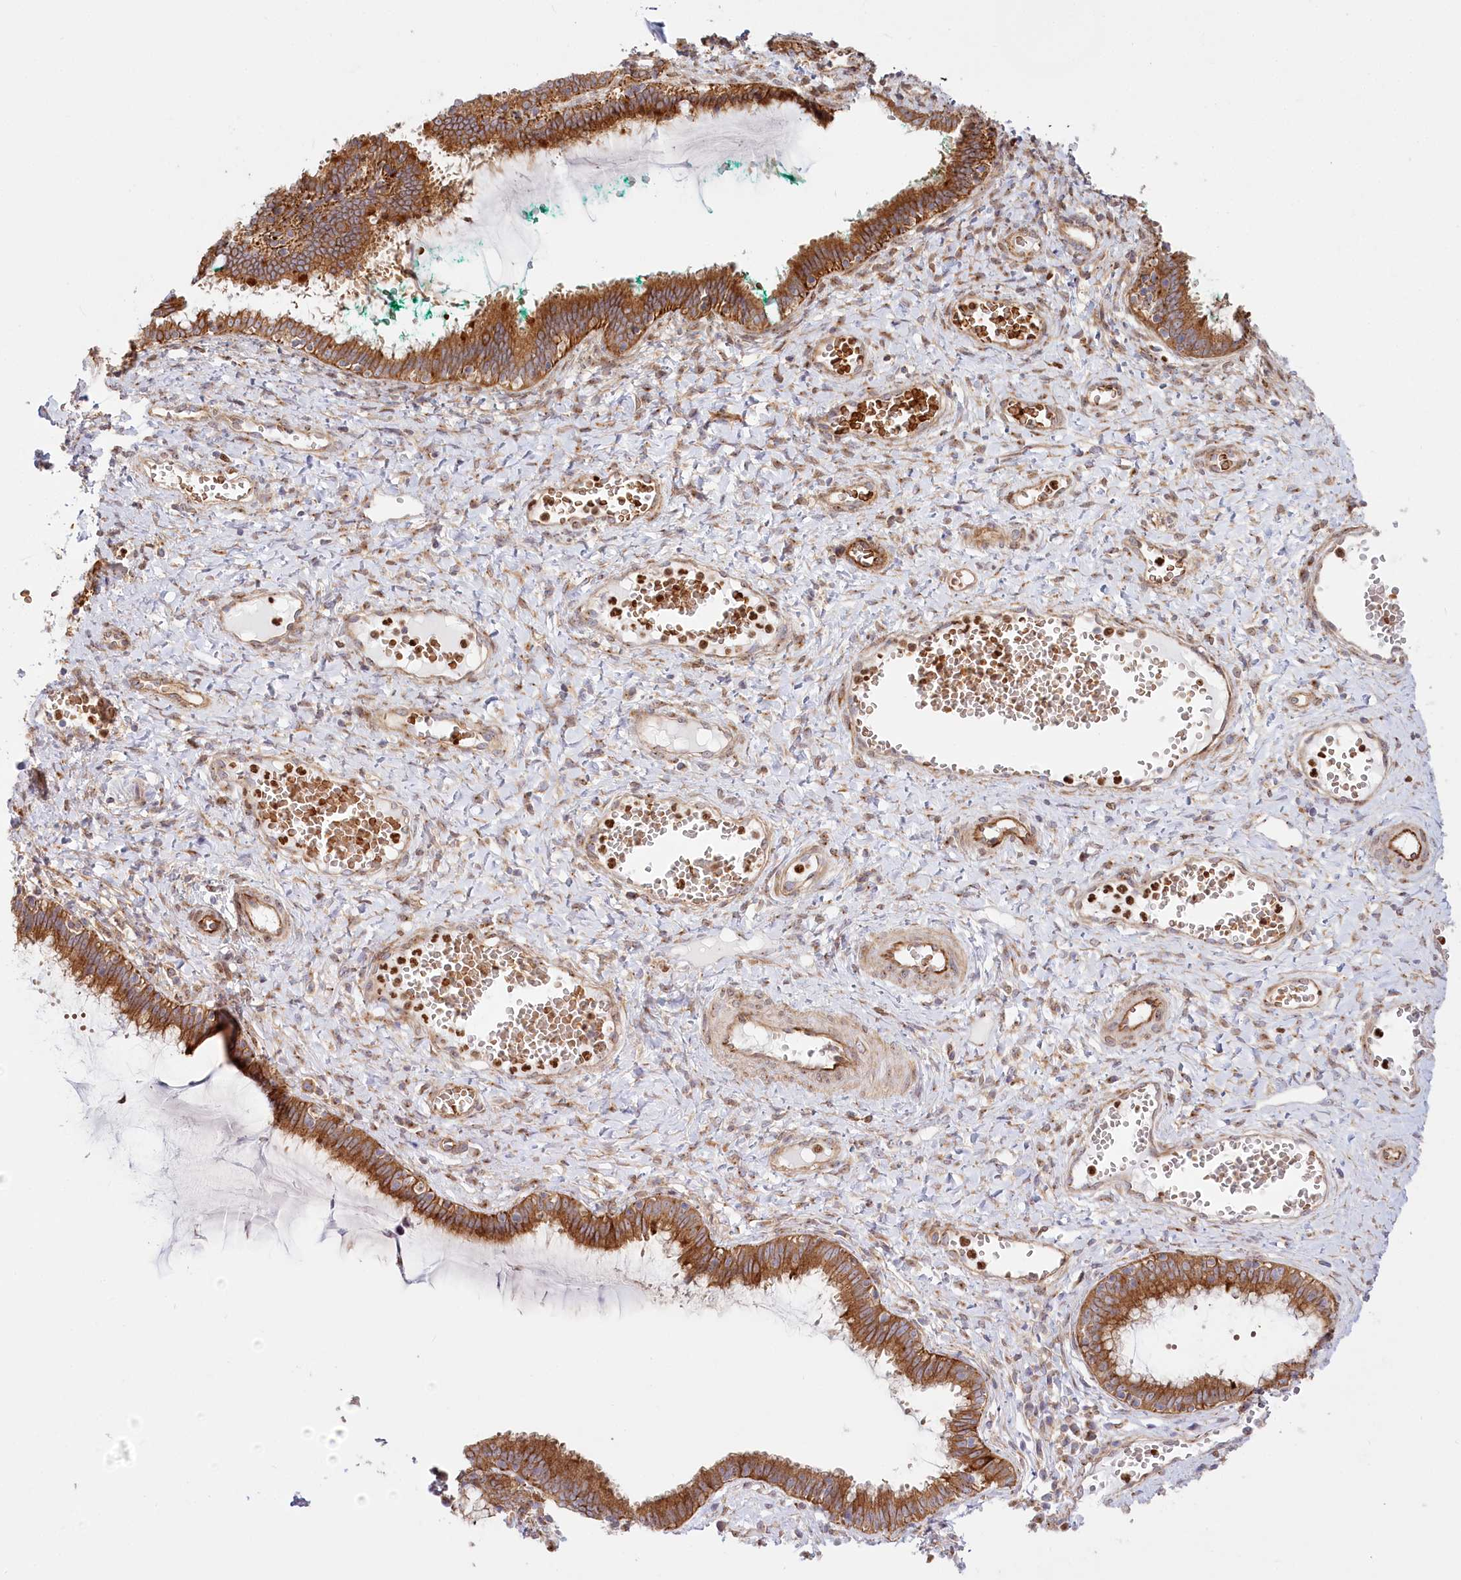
{"staining": {"intensity": "strong", "quantity": "25%-75%", "location": "cytoplasmic/membranous"}, "tissue": "cervix", "cell_type": "Glandular cells", "image_type": "normal", "snomed": [{"axis": "morphology", "description": "Normal tissue, NOS"}, {"axis": "morphology", "description": "Adenocarcinoma, NOS"}, {"axis": "topography", "description": "Cervix"}], "caption": "Protein expression by immunohistochemistry reveals strong cytoplasmic/membranous expression in about 25%-75% of glandular cells in unremarkable cervix. (DAB = brown stain, brightfield microscopy at high magnification).", "gene": "COMMD3", "patient": {"sex": "female", "age": 29}}